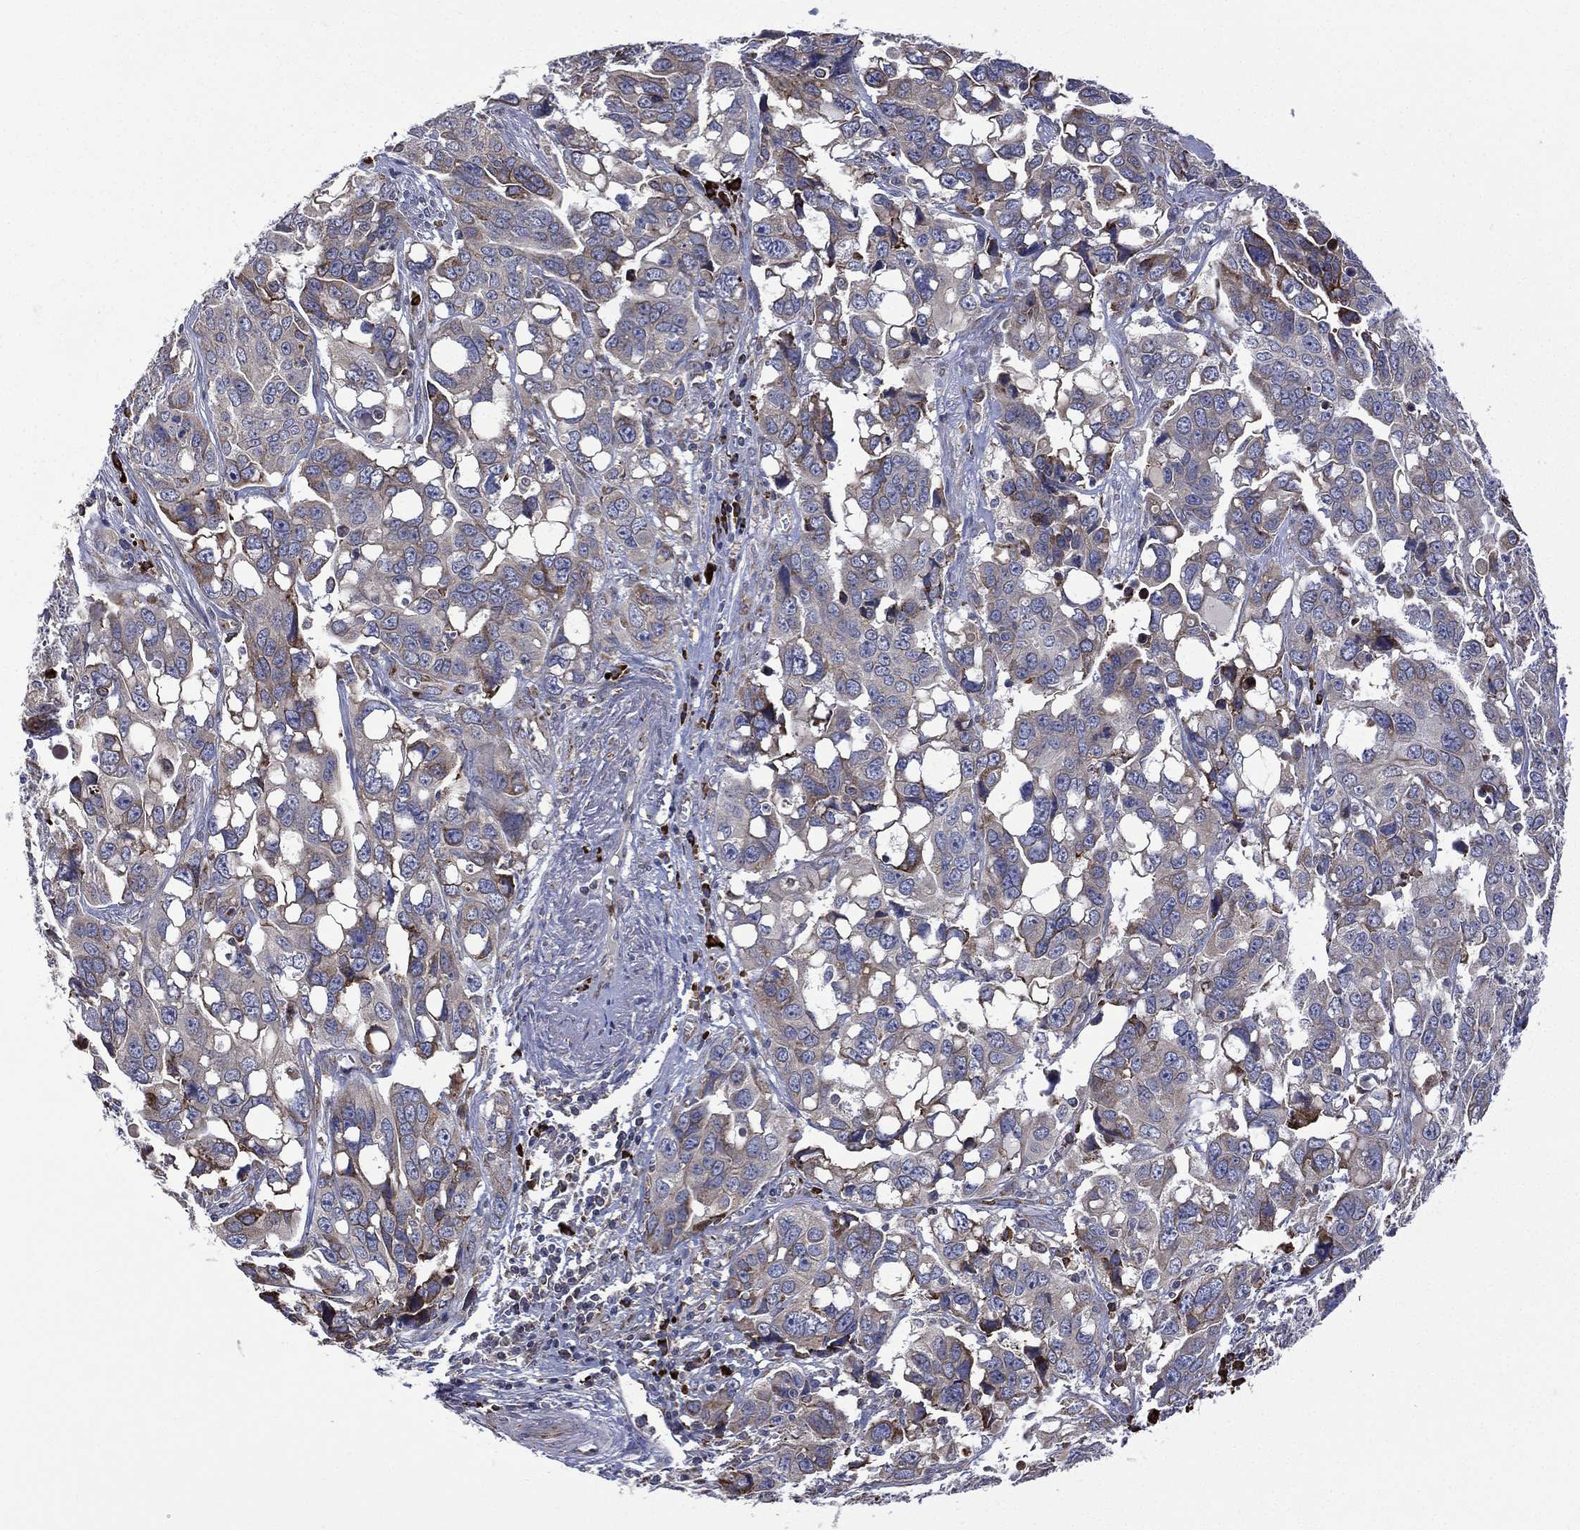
{"staining": {"intensity": "moderate", "quantity": "<25%", "location": "cytoplasmic/membranous"}, "tissue": "ovarian cancer", "cell_type": "Tumor cells", "image_type": "cancer", "snomed": [{"axis": "morphology", "description": "Carcinoma, endometroid"}, {"axis": "topography", "description": "Ovary"}], "caption": "The image shows a brown stain indicating the presence of a protein in the cytoplasmic/membranous of tumor cells in ovarian endometroid carcinoma. The staining was performed using DAB (3,3'-diaminobenzidine) to visualize the protein expression in brown, while the nuclei were stained in blue with hematoxylin (Magnification: 20x).", "gene": "C20orf96", "patient": {"sex": "female", "age": 78}}